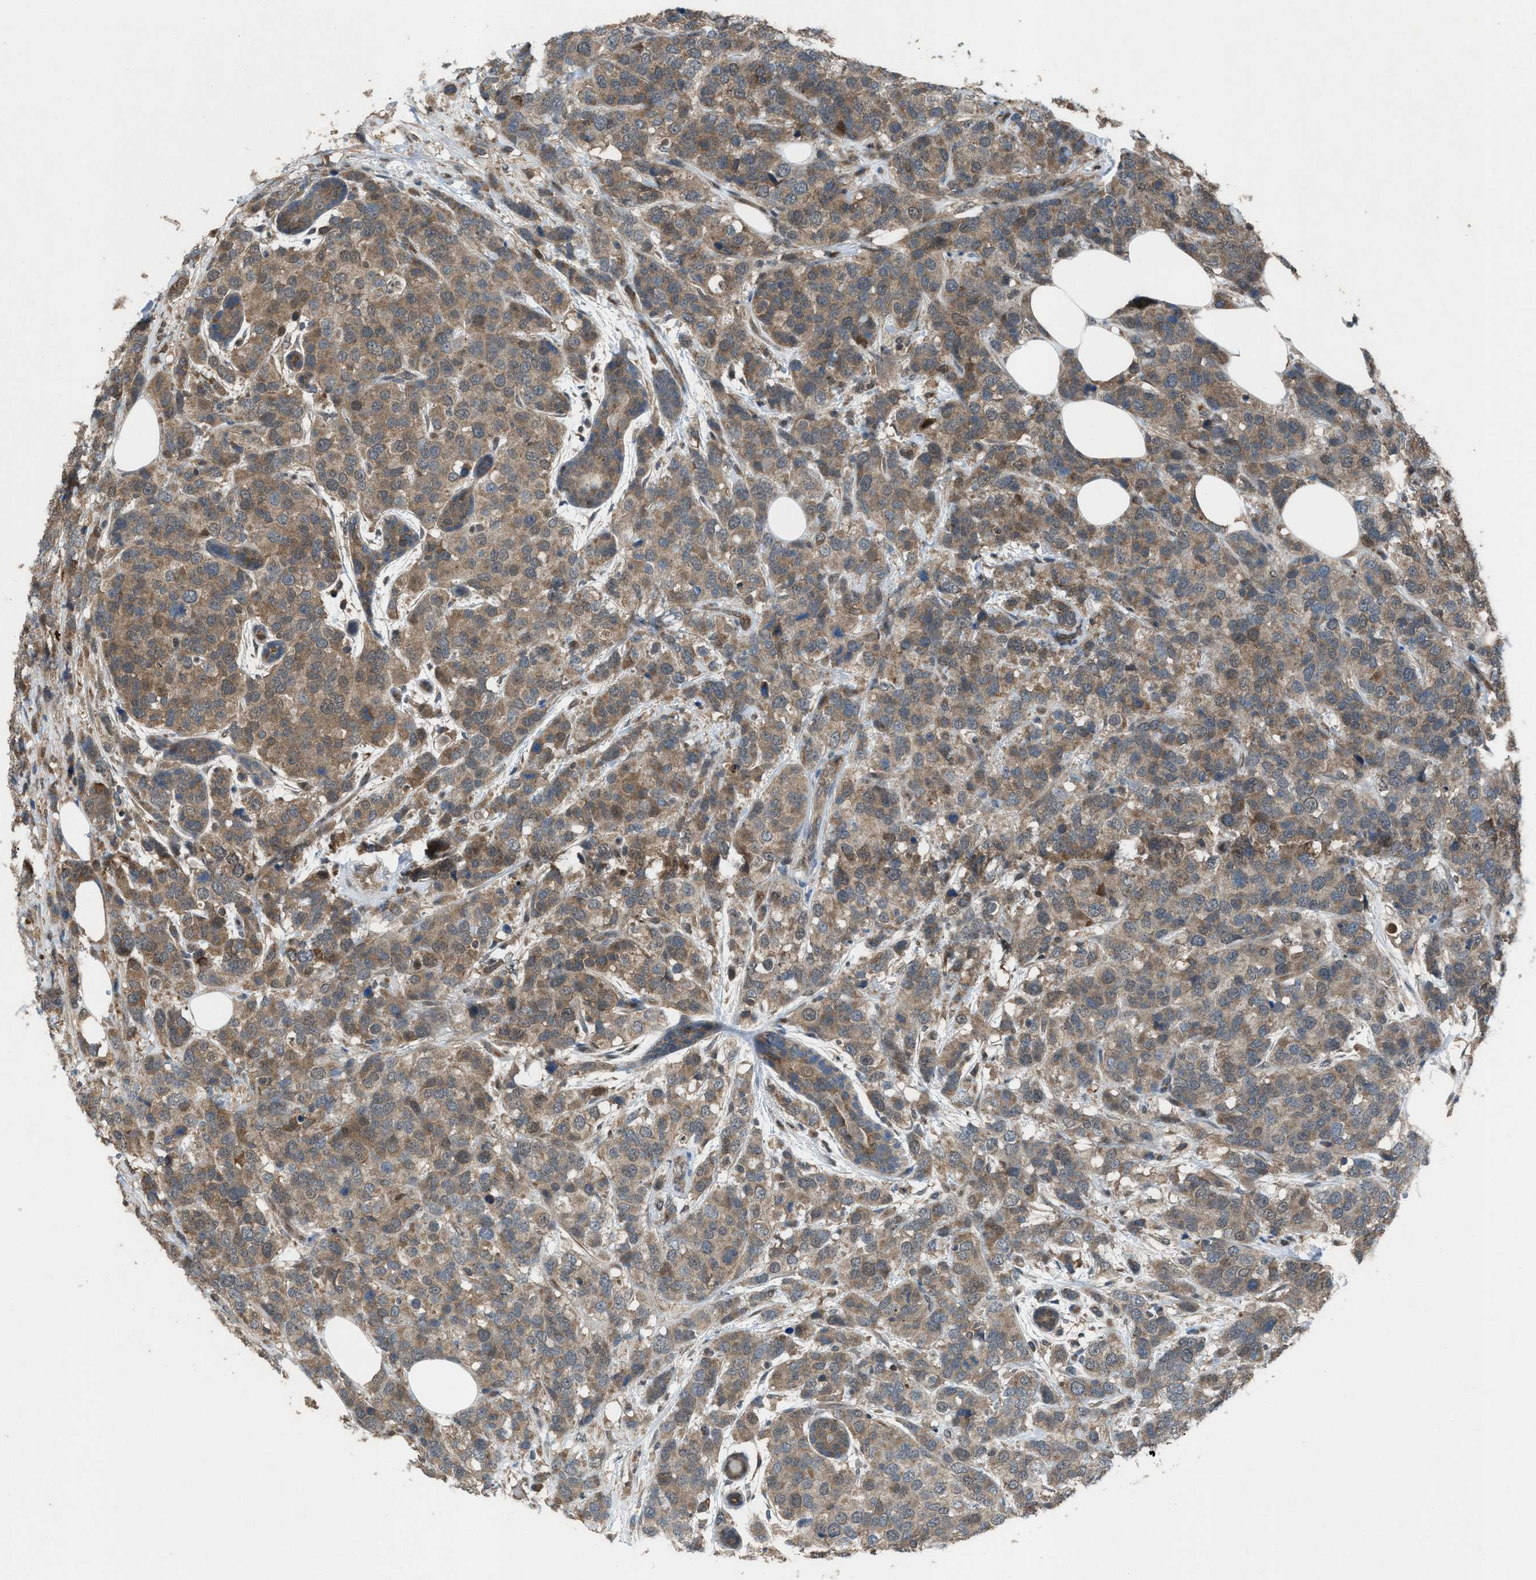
{"staining": {"intensity": "weak", "quantity": ">75%", "location": "cytoplasmic/membranous"}, "tissue": "breast cancer", "cell_type": "Tumor cells", "image_type": "cancer", "snomed": [{"axis": "morphology", "description": "Lobular carcinoma"}, {"axis": "topography", "description": "Breast"}], "caption": "Lobular carcinoma (breast) tissue shows weak cytoplasmic/membranous expression in approximately >75% of tumor cells Nuclei are stained in blue.", "gene": "PLAA", "patient": {"sex": "female", "age": 59}}